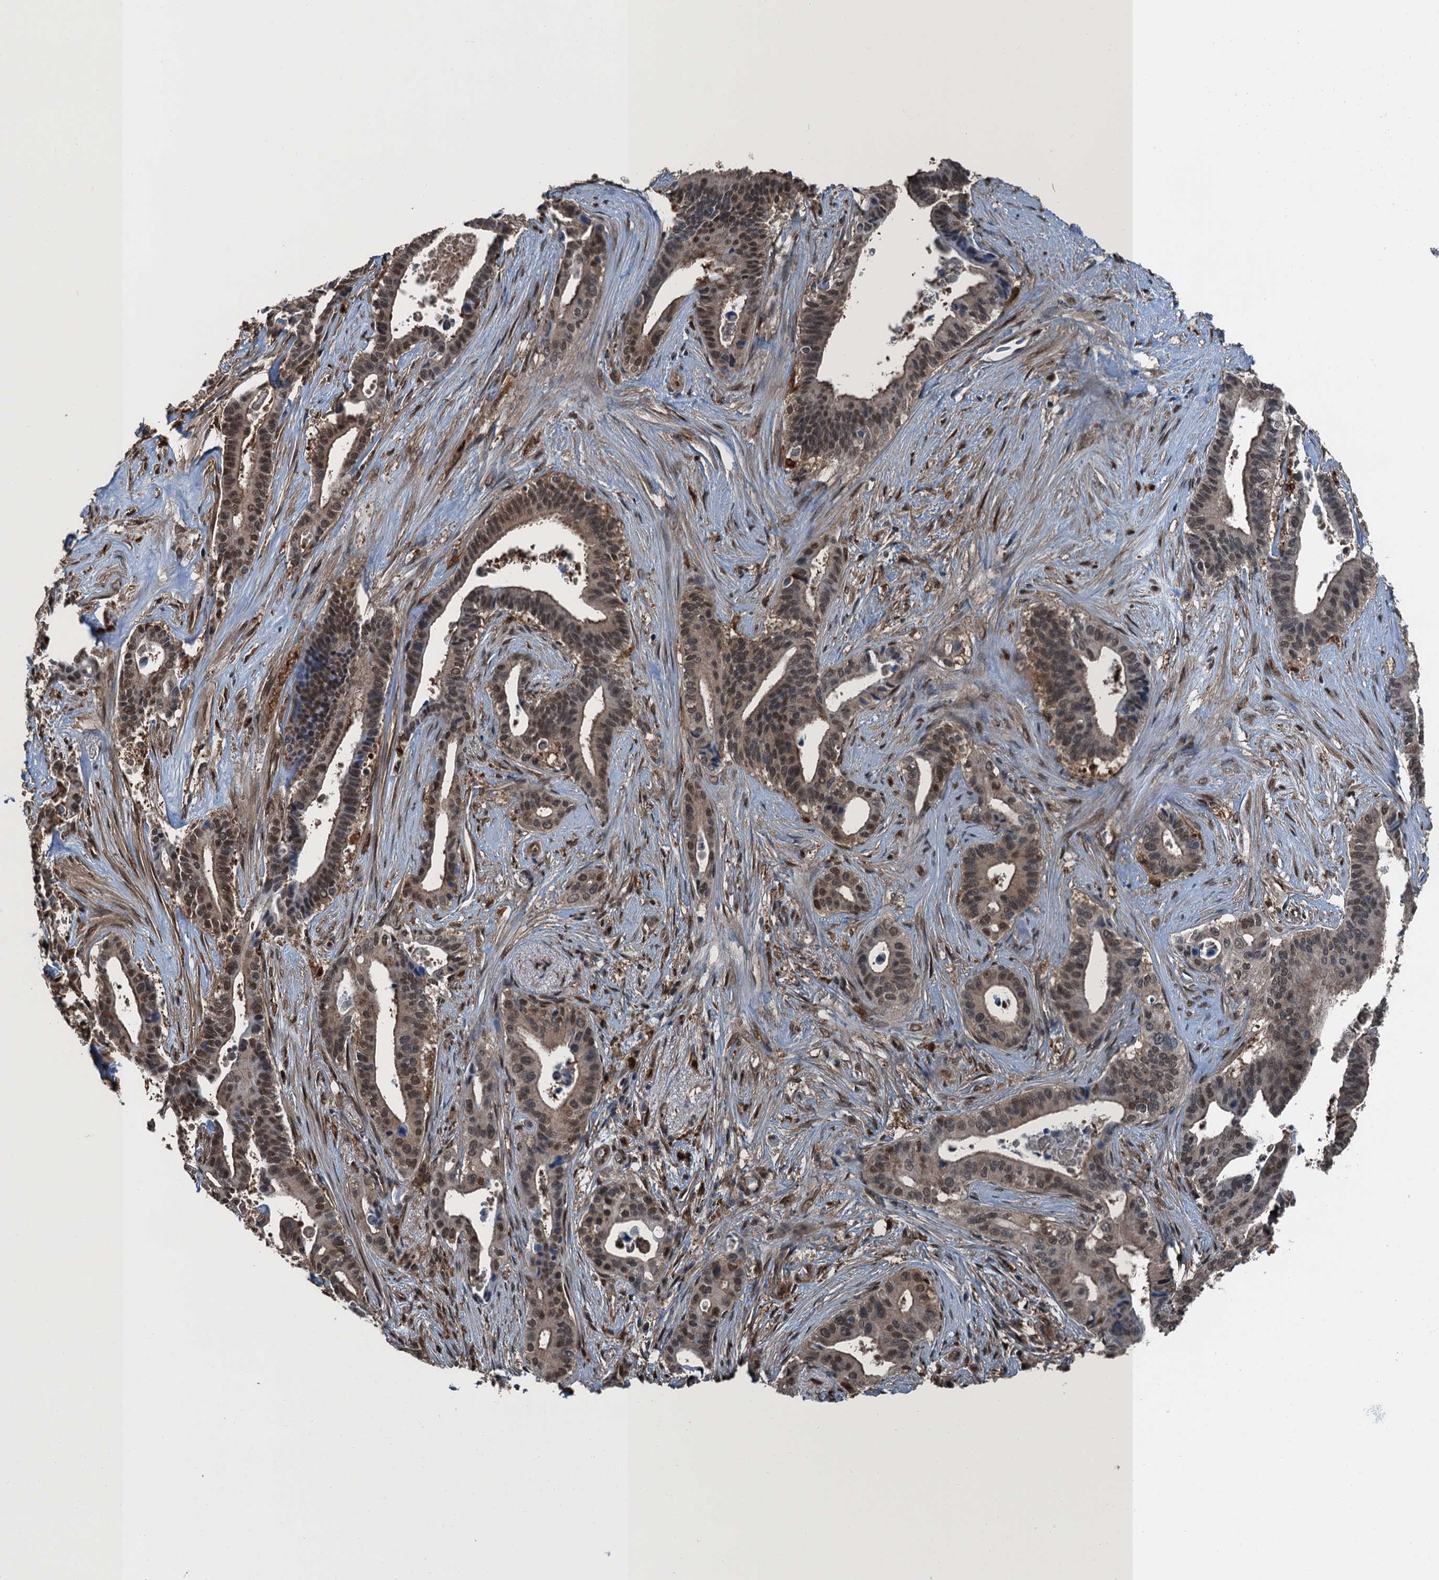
{"staining": {"intensity": "moderate", "quantity": "<25%", "location": "nuclear"}, "tissue": "pancreatic cancer", "cell_type": "Tumor cells", "image_type": "cancer", "snomed": [{"axis": "morphology", "description": "Adenocarcinoma, NOS"}, {"axis": "topography", "description": "Pancreas"}], "caption": "Brown immunohistochemical staining in human pancreatic adenocarcinoma shows moderate nuclear staining in approximately <25% of tumor cells. The staining is performed using DAB (3,3'-diaminobenzidine) brown chromogen to label protein expression. The nuclei are counter-stained blue using hematoxylin.", "gene": "RNH1", "patient": {"sex": "female", "age": 77}}